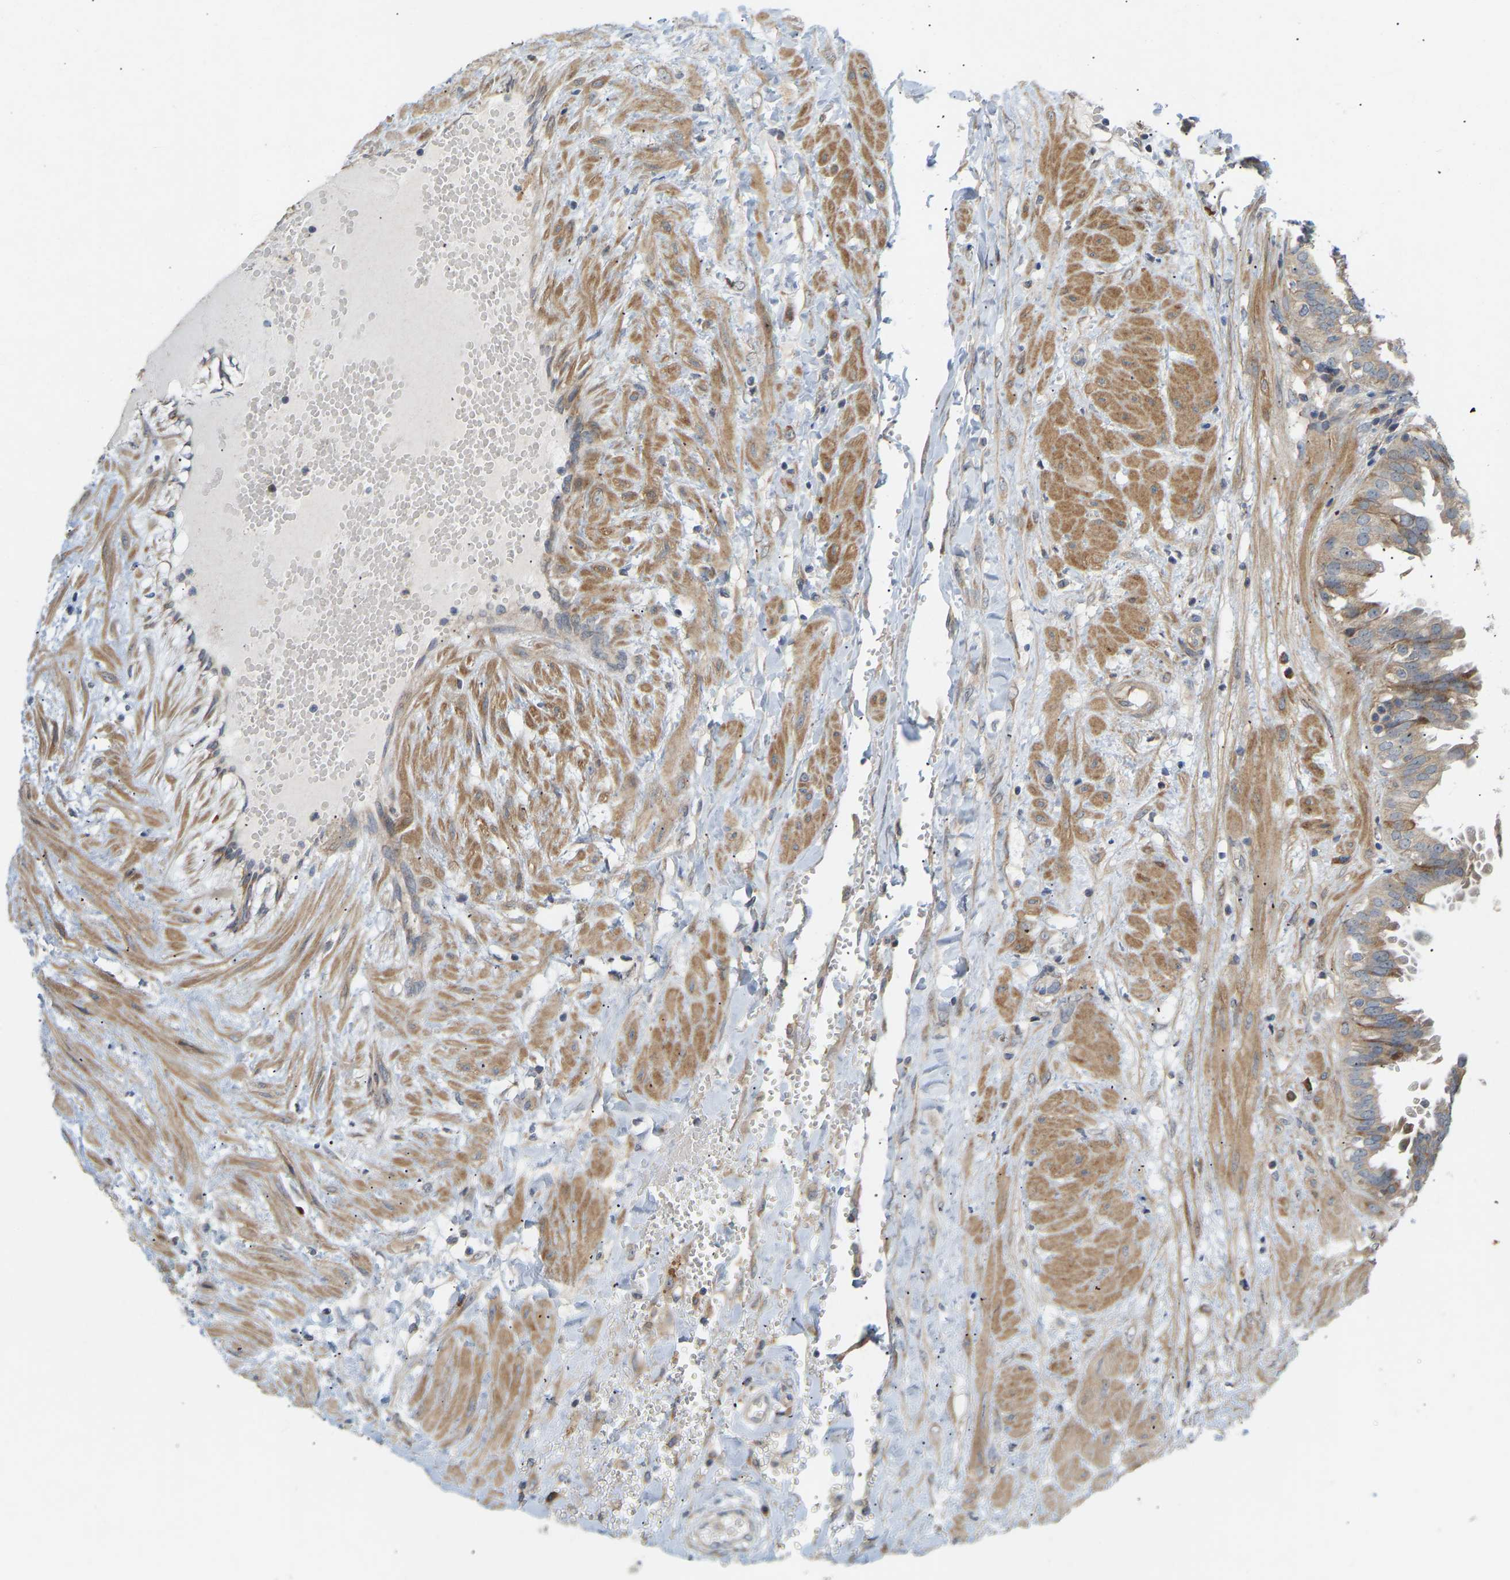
{"staining": {"intensity": "moderate", "quantity": ">75%", "location": "cytoplasmic/membranous"}, "tissue": "fallopian tube", "cell_type": "Glandular cells", "image_type": "normal", "snomed": [{"axis": "morphology", "description": "Normal tissue, NOS"}, {"axis": "topography", "description": "Fallopian tube"}, {"axis": "topography", "description": "Placenta"}], "caption": "Protein analysis of benign fallopian tube exhibits moderate cytoplasmic/membranous staining in approximately >75% of glandular cells.", "gene": "HACD2", "patient": {"sex": "female", "age": 32}}